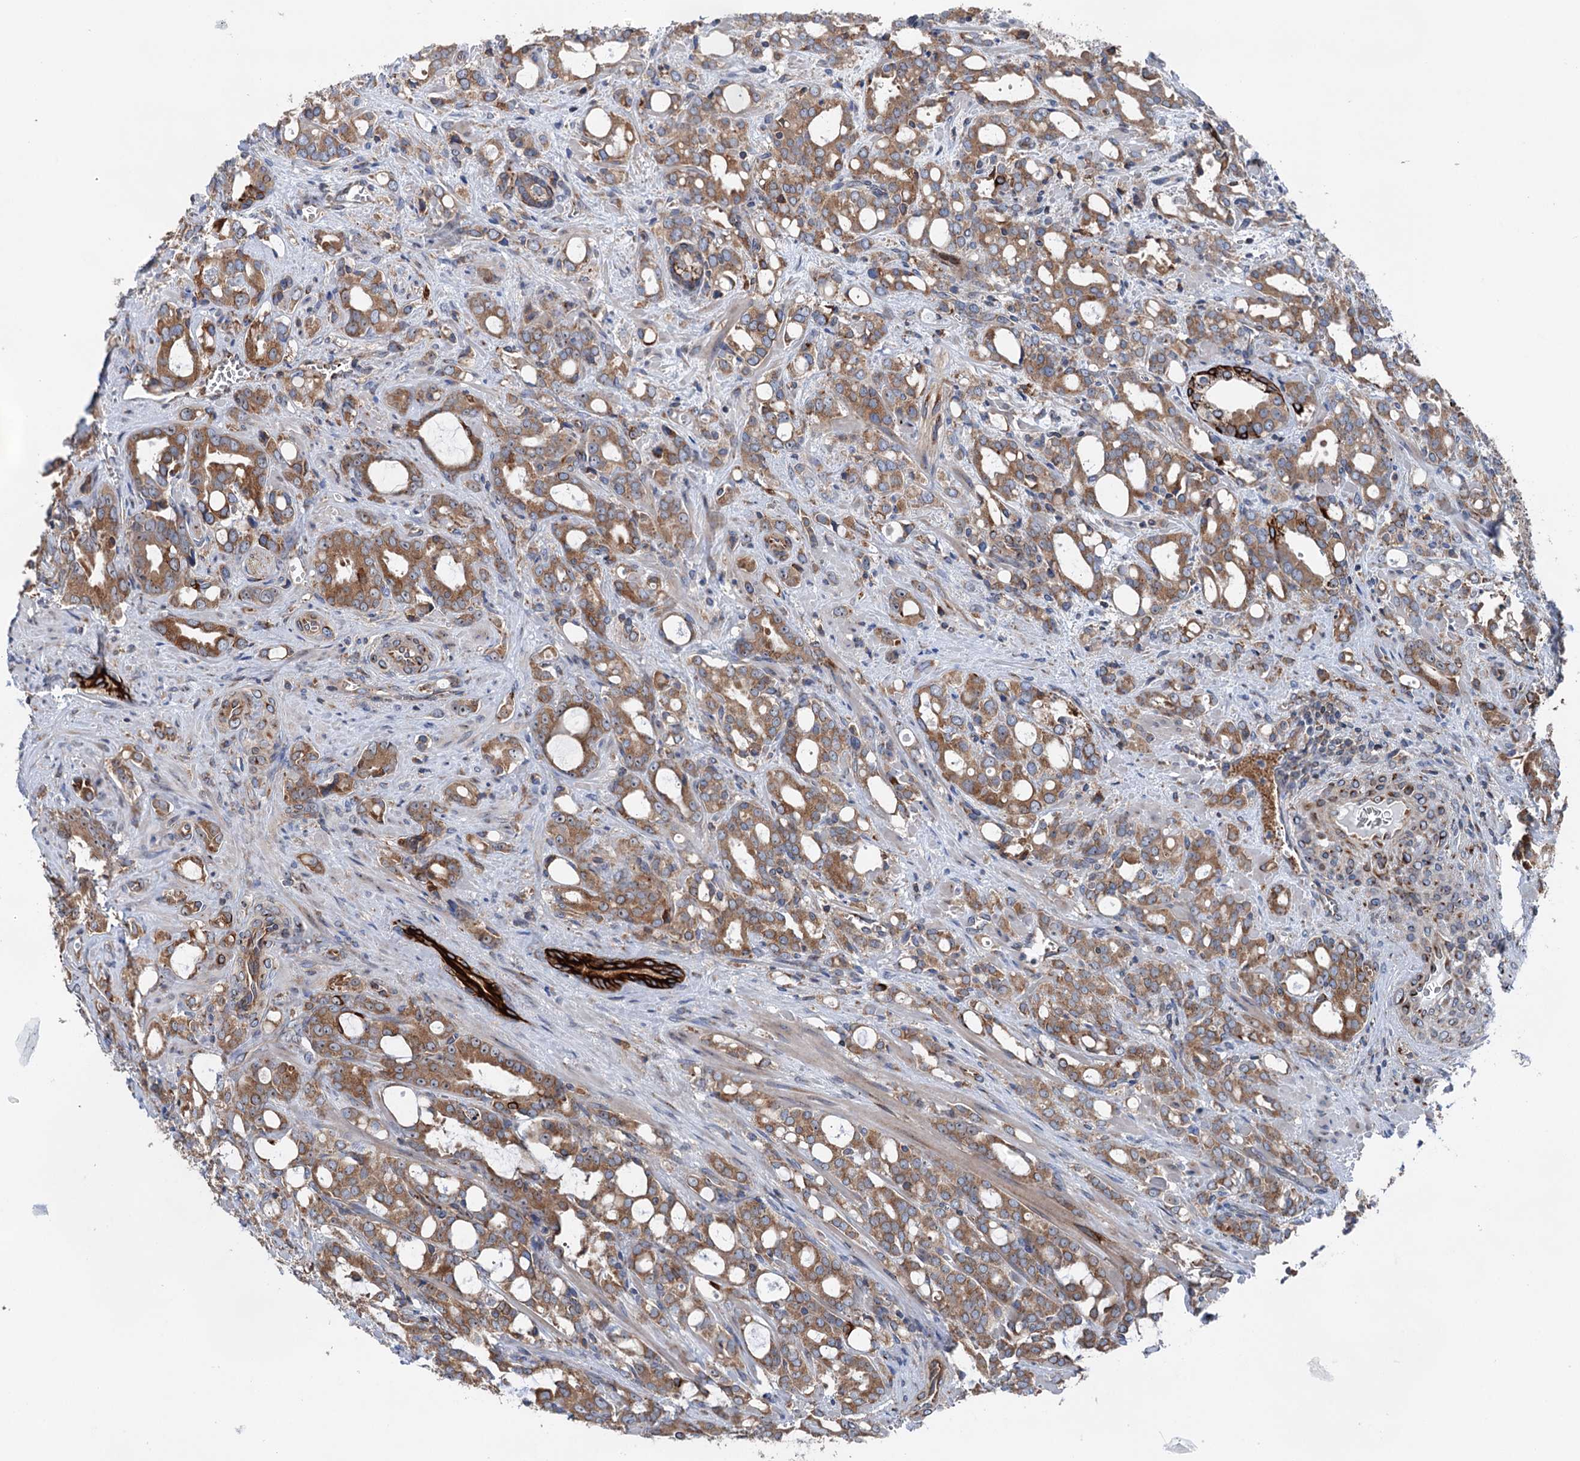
{"staining": {"intensity": "moderate", "quantity": ">75%", "location": "cytoplasmic/membranous"}, "tissue": "prostate cancer", "cell_type": "Tumor cells", "image_type": "cancer", "snomed": [{"axis": "morphology", "description": "Adenocarcinoma, High grade"}, {"axis": "topography", "description": "Prostate"}], "caption": "Tumor cells exhibit medium levels of moderate cytoplasmic/membranous expression in about >75% of cells in high-grade adenocarcinoma (prostate).", "gene": "EIPR1", "patient": {"sex": "male", "age": 72}}